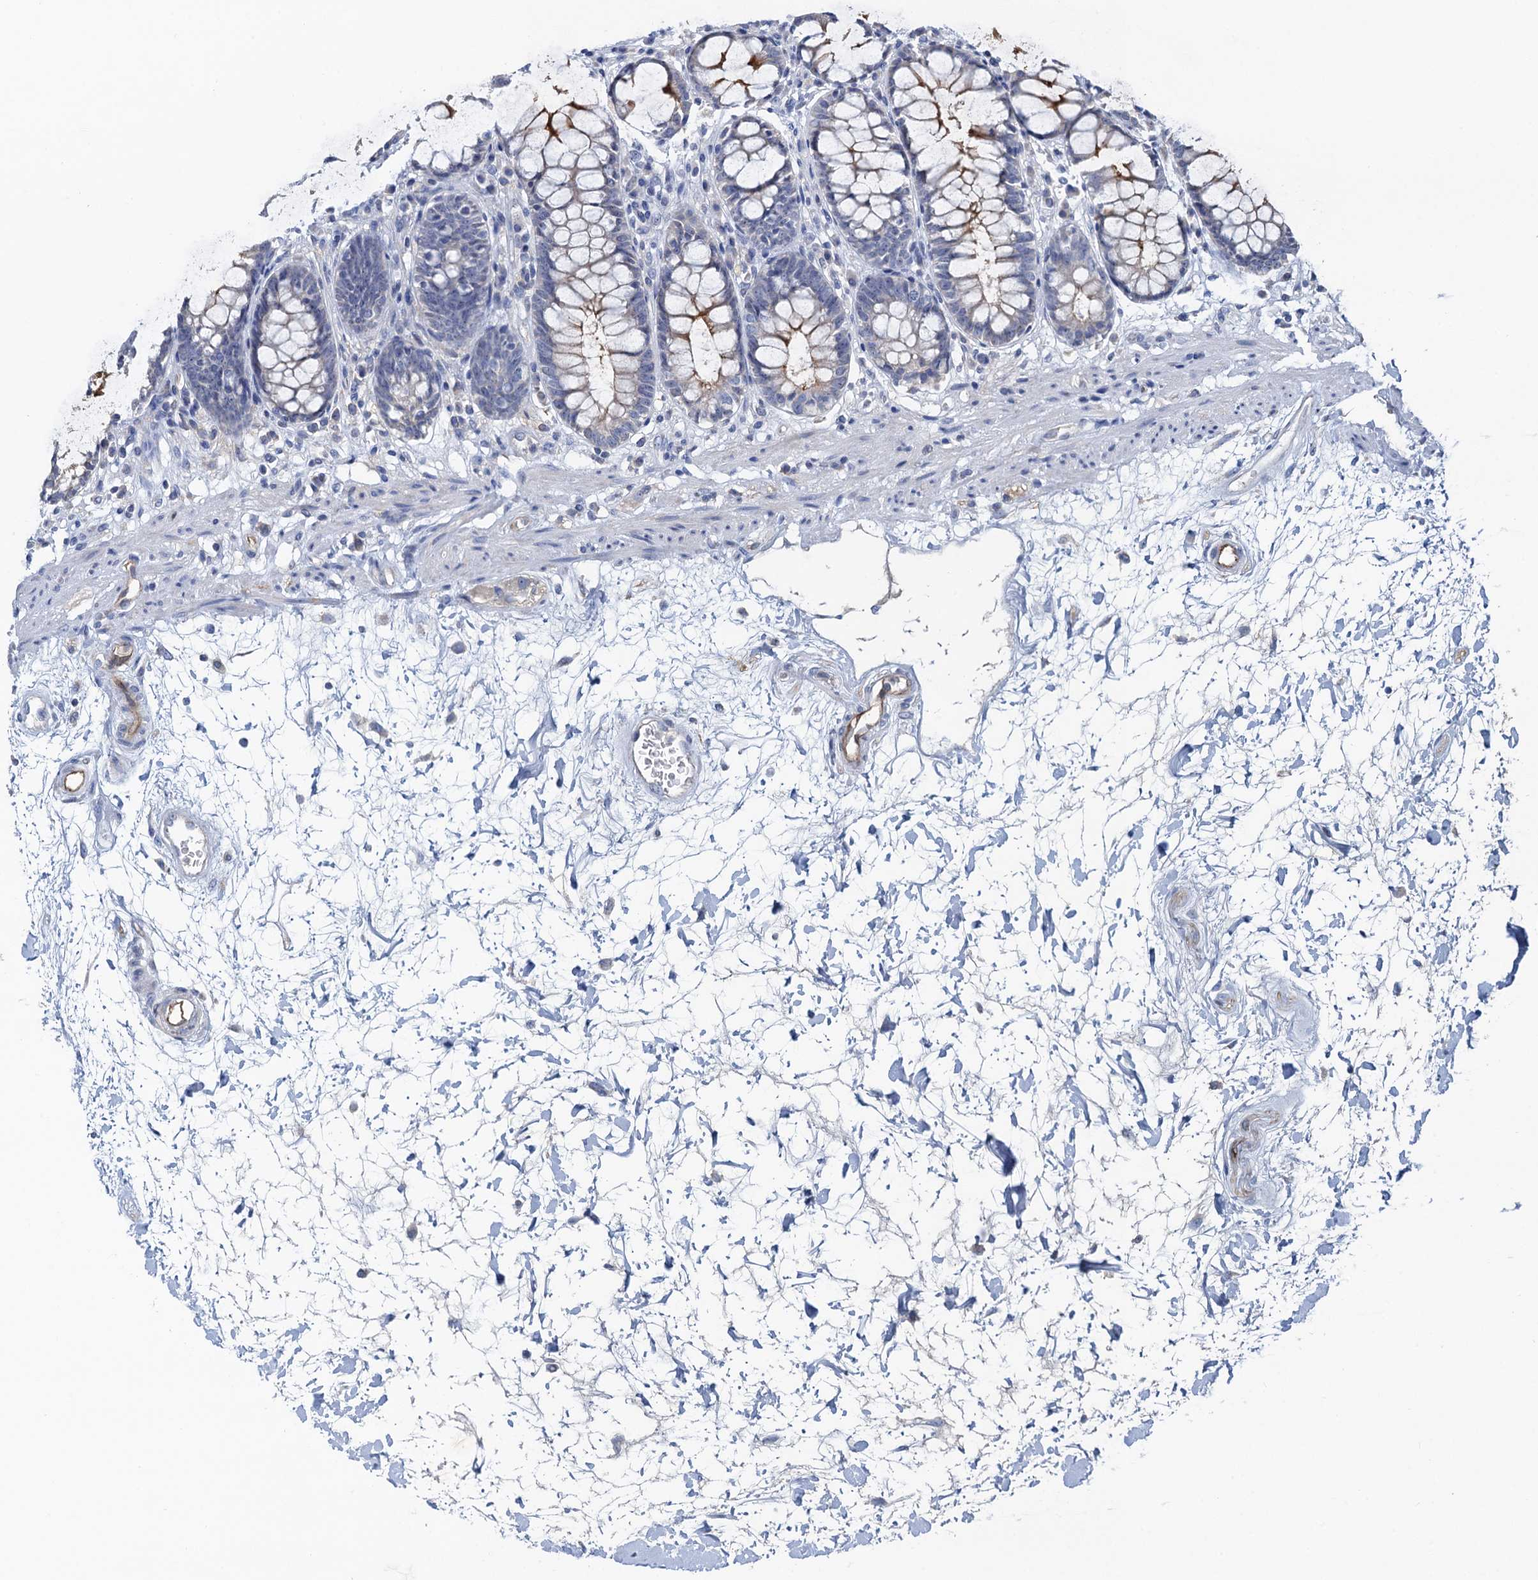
{"staining": {"intensity": "moderate", "quantity": "25%-75%", "location": "cytoplasmic/membranous"}, "tissue": "rectum", "cell_type": "Glandular cells", "image_type": "normal", "snomed": [{"axis": "morphology", "description": "Normal tissue, NOS"}, {"axis": "topography", "description": "Rectum"}], "caption": "Benign rectum reveals moderate cytoplasmic/membranous expression in about 25%-75% of glandular cells.", "gene": "PLLP", "patient": {"sex": "male", "age": 64}}